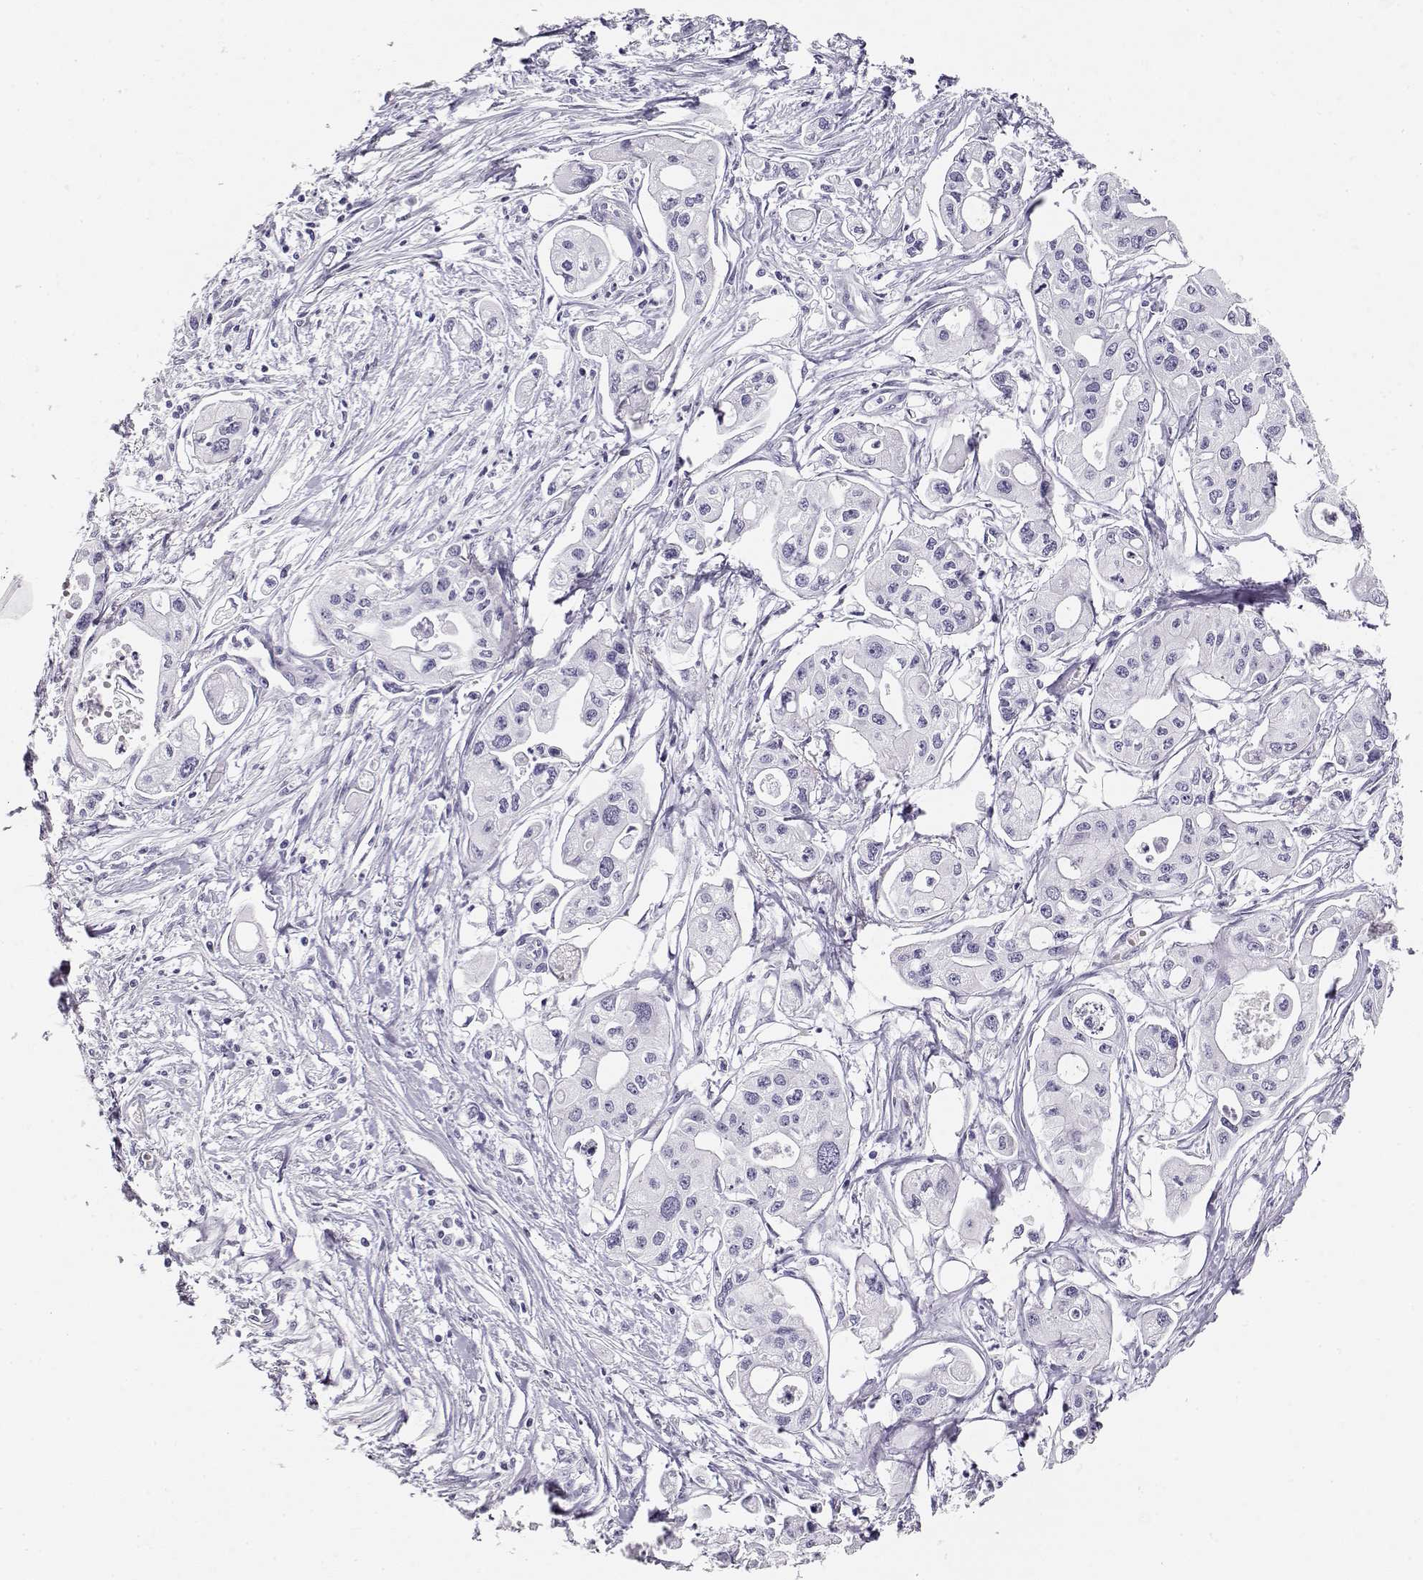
{"staining": {"intensity": "negative", "quantity": "none", "location": "none"}, "tissue": "pancreatic cancer", "cell_type": "Tumor cells", "image_type": "cancer", "snomed": [{"axis": "morphology", "description": "Adenocarcinoma, NOS"}, {"axis": "topography", "description": "Pancreas"}], "caption": "An immunohistochemistry histopathology image of adenocarcinoma (pancreatic) is shown. There is no staining in tumor cells of adenocarcinoma (pancreatic).", "gene": "MAGEC1", "patient": {"sex": "male", "age": 70}}